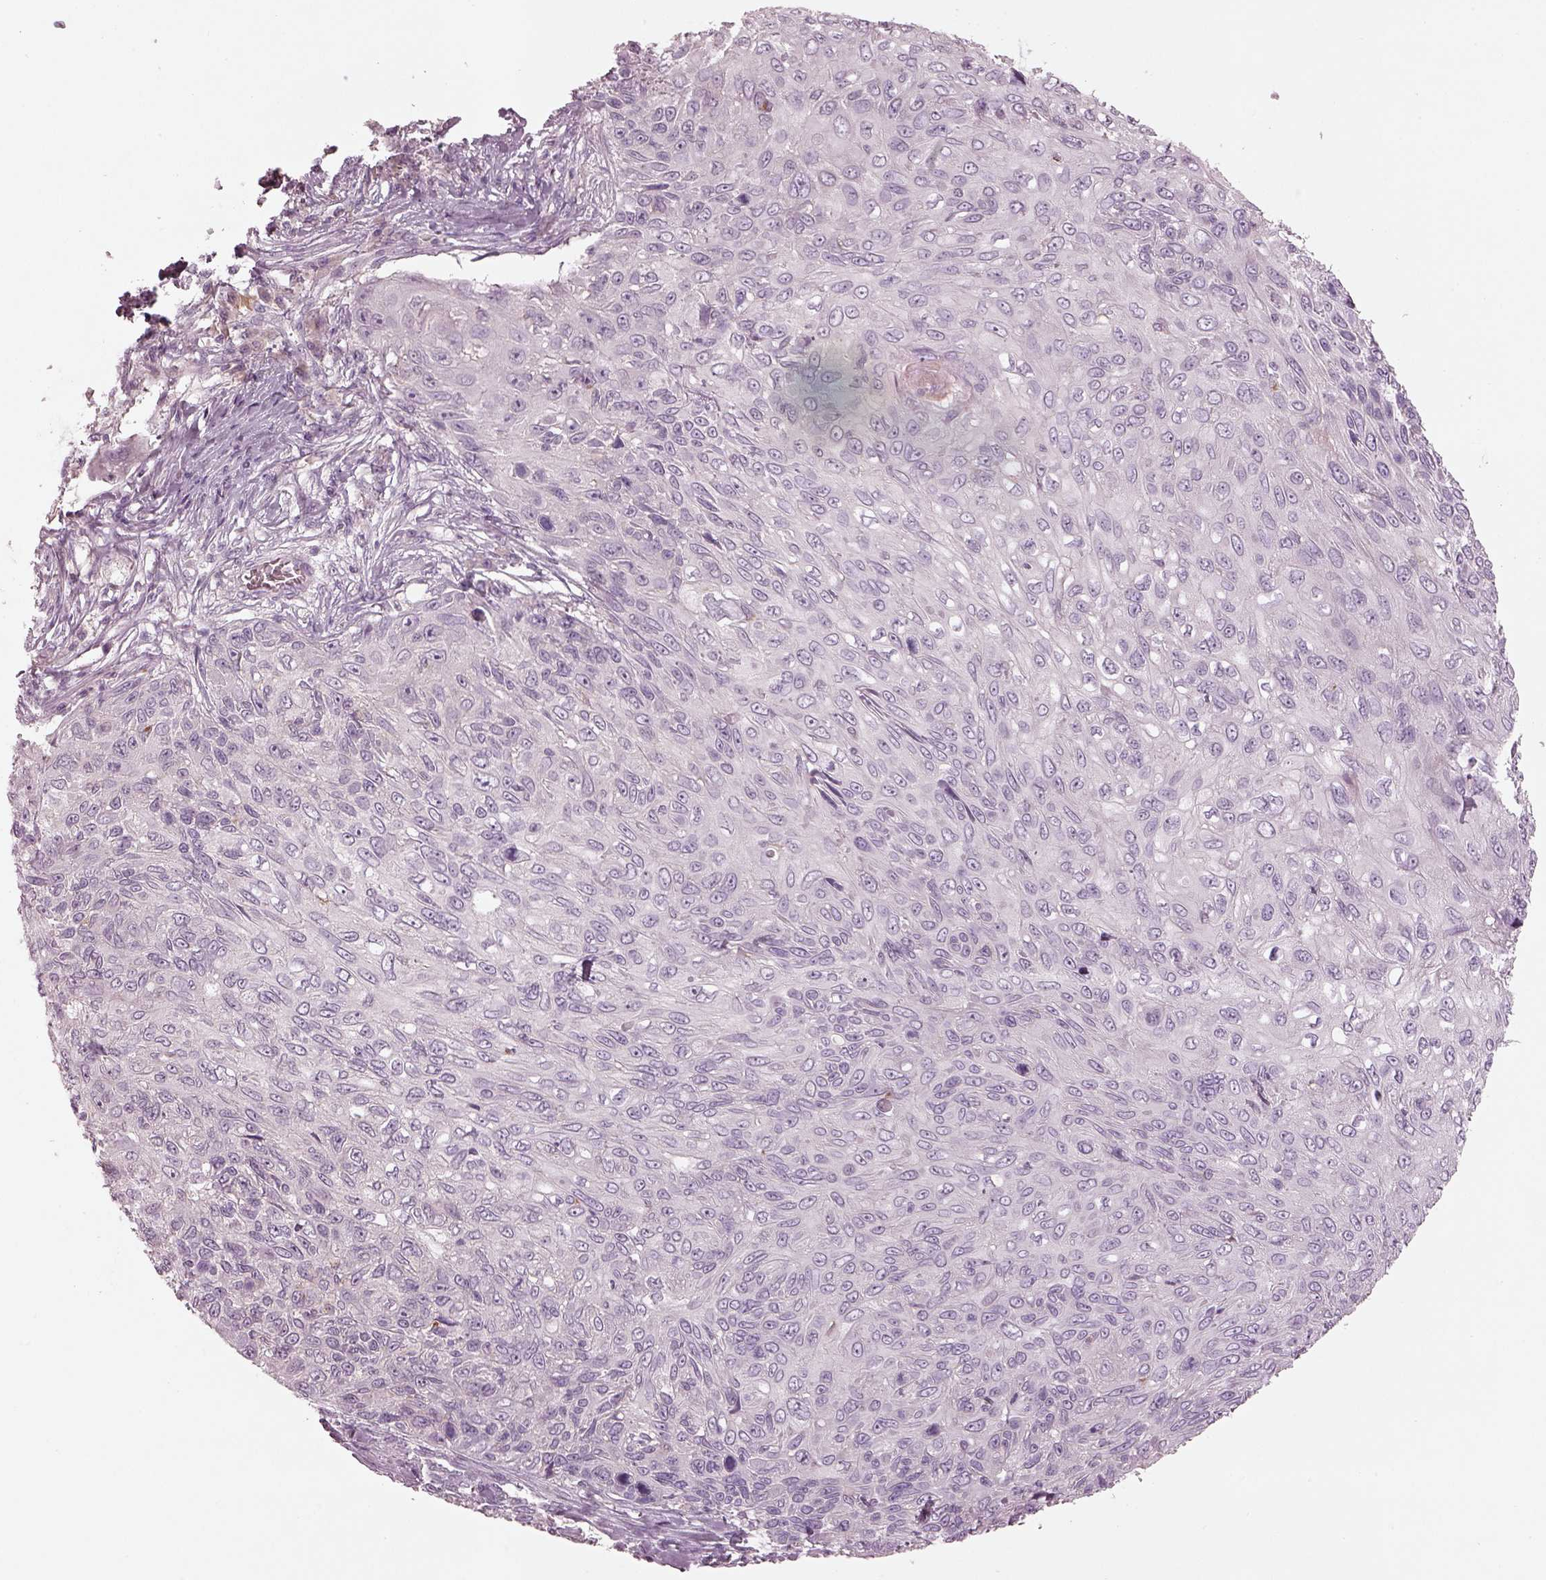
{"staining": {"intensity": "negative", "quantity": "none", "location": "none"}, "tissue": "skin cancer", "cell_type": "Tumor cells", "image_type": "cancer", "snomed": [{"axis": "morphology", "description": "Squamous cell carcinoma, NOS"}, {"axis": "topography", "description": "Skin"}], "caption": "Human skin cancer (squamous cell carcinoma) stained for a protein using immunohistochemistry shows no positivity in tumor cells.", "gene": "SPATA6L", "patient": {"sex": "male", "age": 92}}